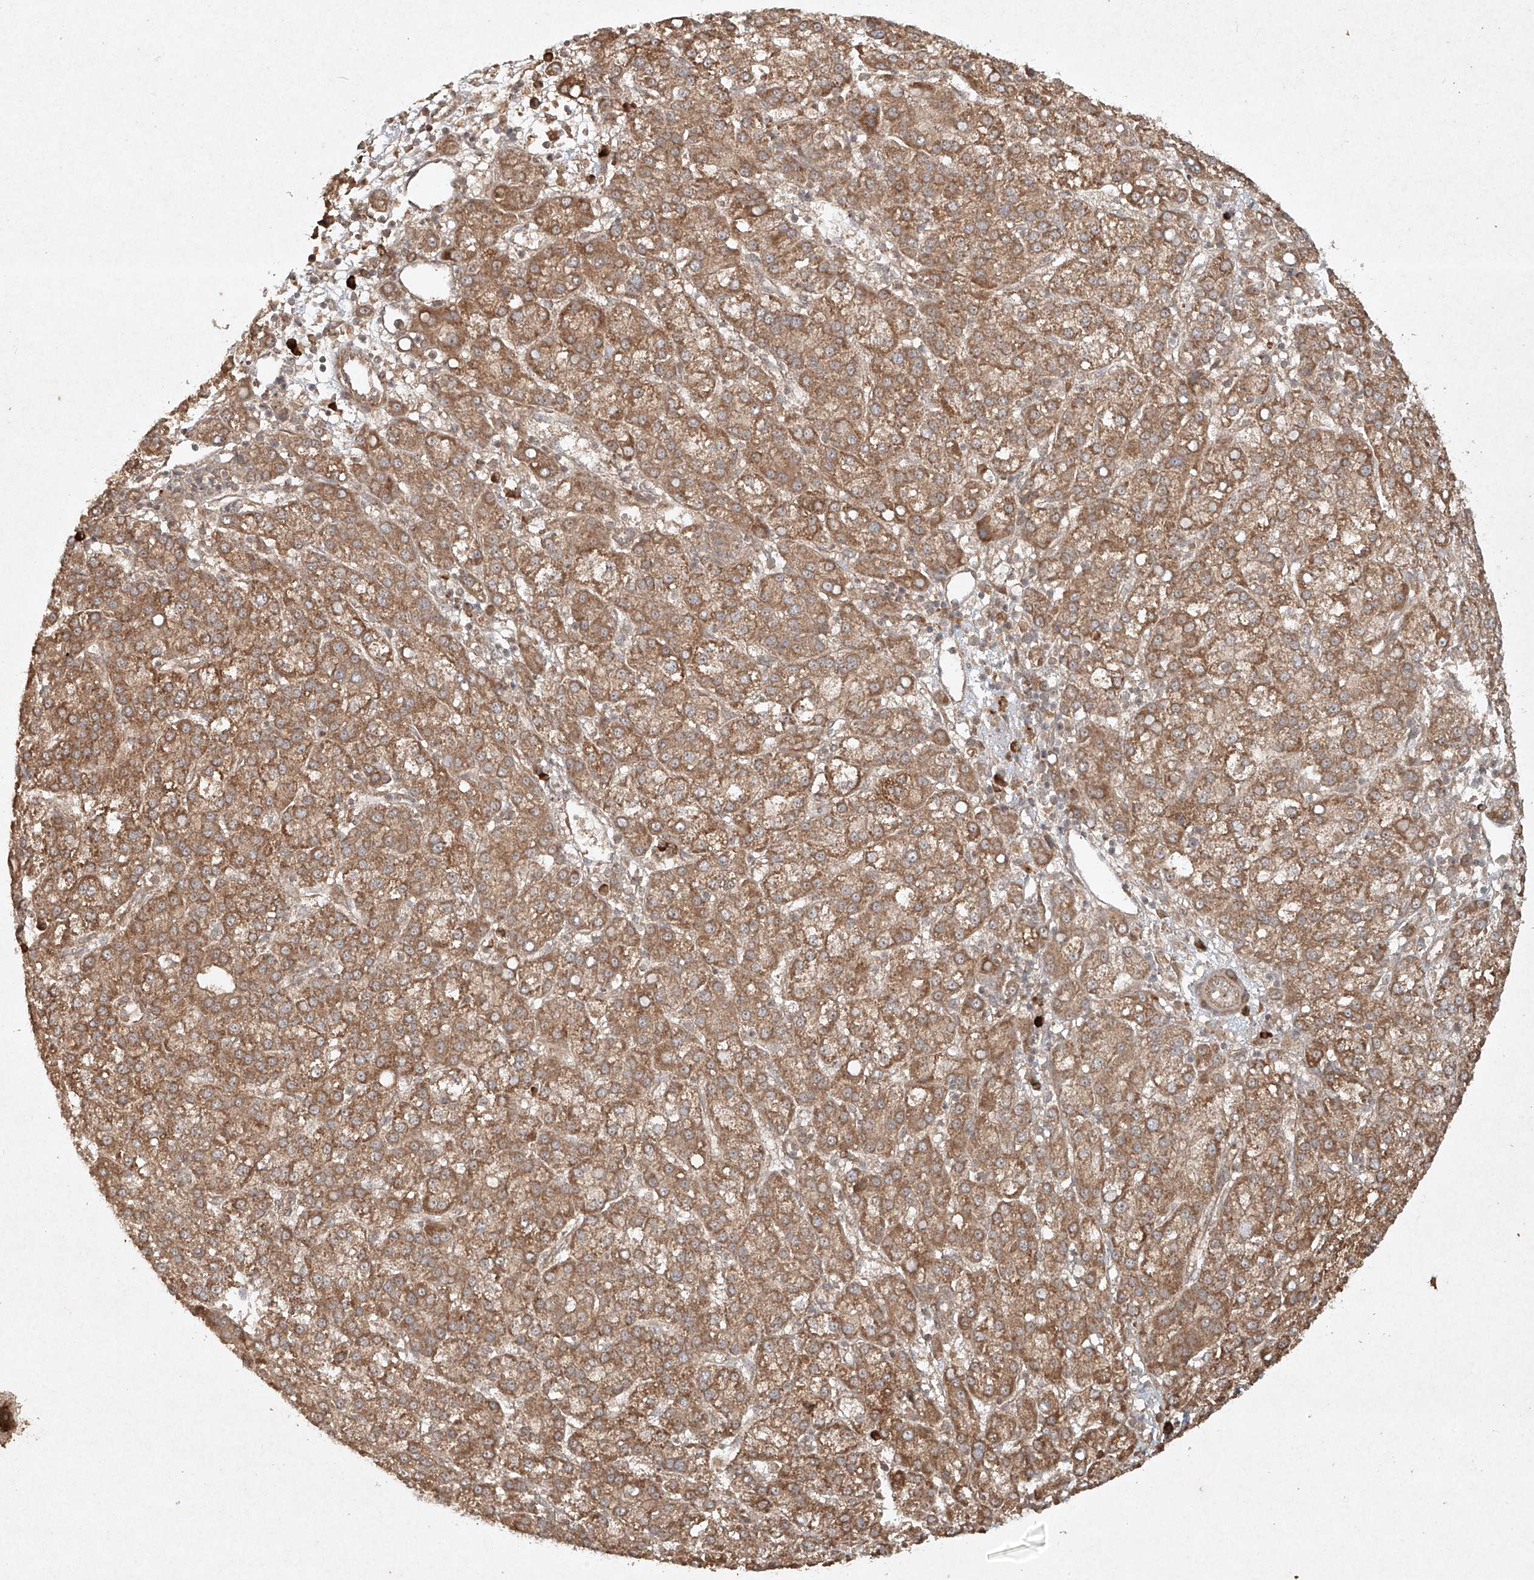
{"staining": {"intensity": "moderate", "quantity": ">75%", "location": "cytoplasmic/membranous"}, "tissue": "liver cancer", "cell_type": "Tumor cells", "image_type": "cancer", "snomed": [{"axis": "morphology", "description": "Carcinoma, Hepatocellular, NOS"}, {"axis": "topography", "description": "Liver"}], "caption": "Immunohistochemistry (DAB (3,3'-diaminobenzidine)) staining of human liver hepatocellular carcinoma reveals moderate cytoplasmic/membranous protein expression in approximately >75% of tumor cells.", "gene": "CYYR1", "patient": {"sex": "female", "age": 58}}